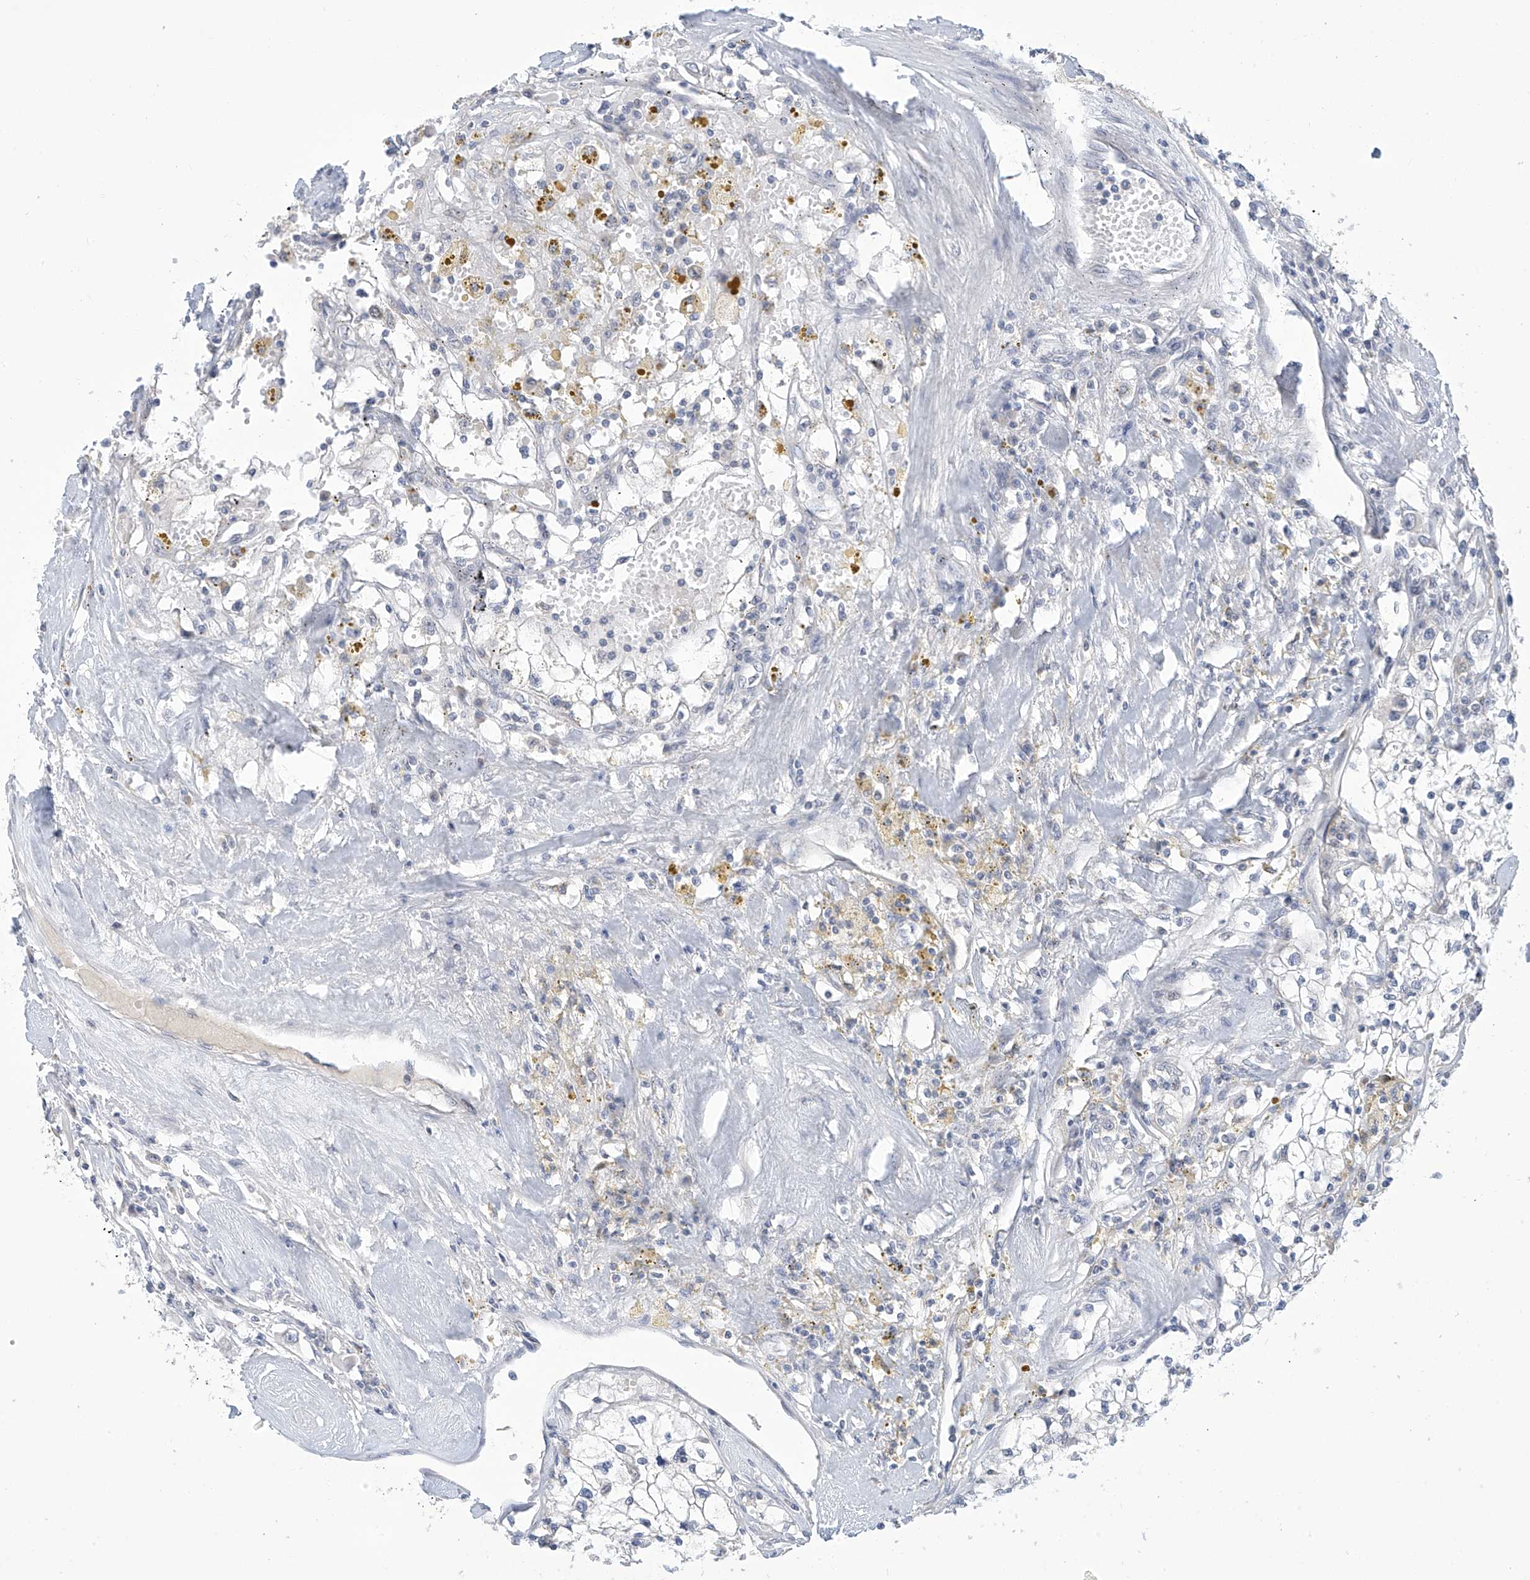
{"staining": {"intensity": "negative", "quantity": "none", "location": "none"}, "tissue": "renal cancer", "cell_type": "Tumor cells", "image_type": "cancer", "snomed": [{"axis": "morphology", "description": "Adenocarcinoma, NOS"}, {"axis": "topography", "description": "Kidney"}], "caption": "There is no significant staining in tumor cells of renal adenocarcinoma.", "gene": "IBA57", "patient": {"sex": "male", "age": 56}}